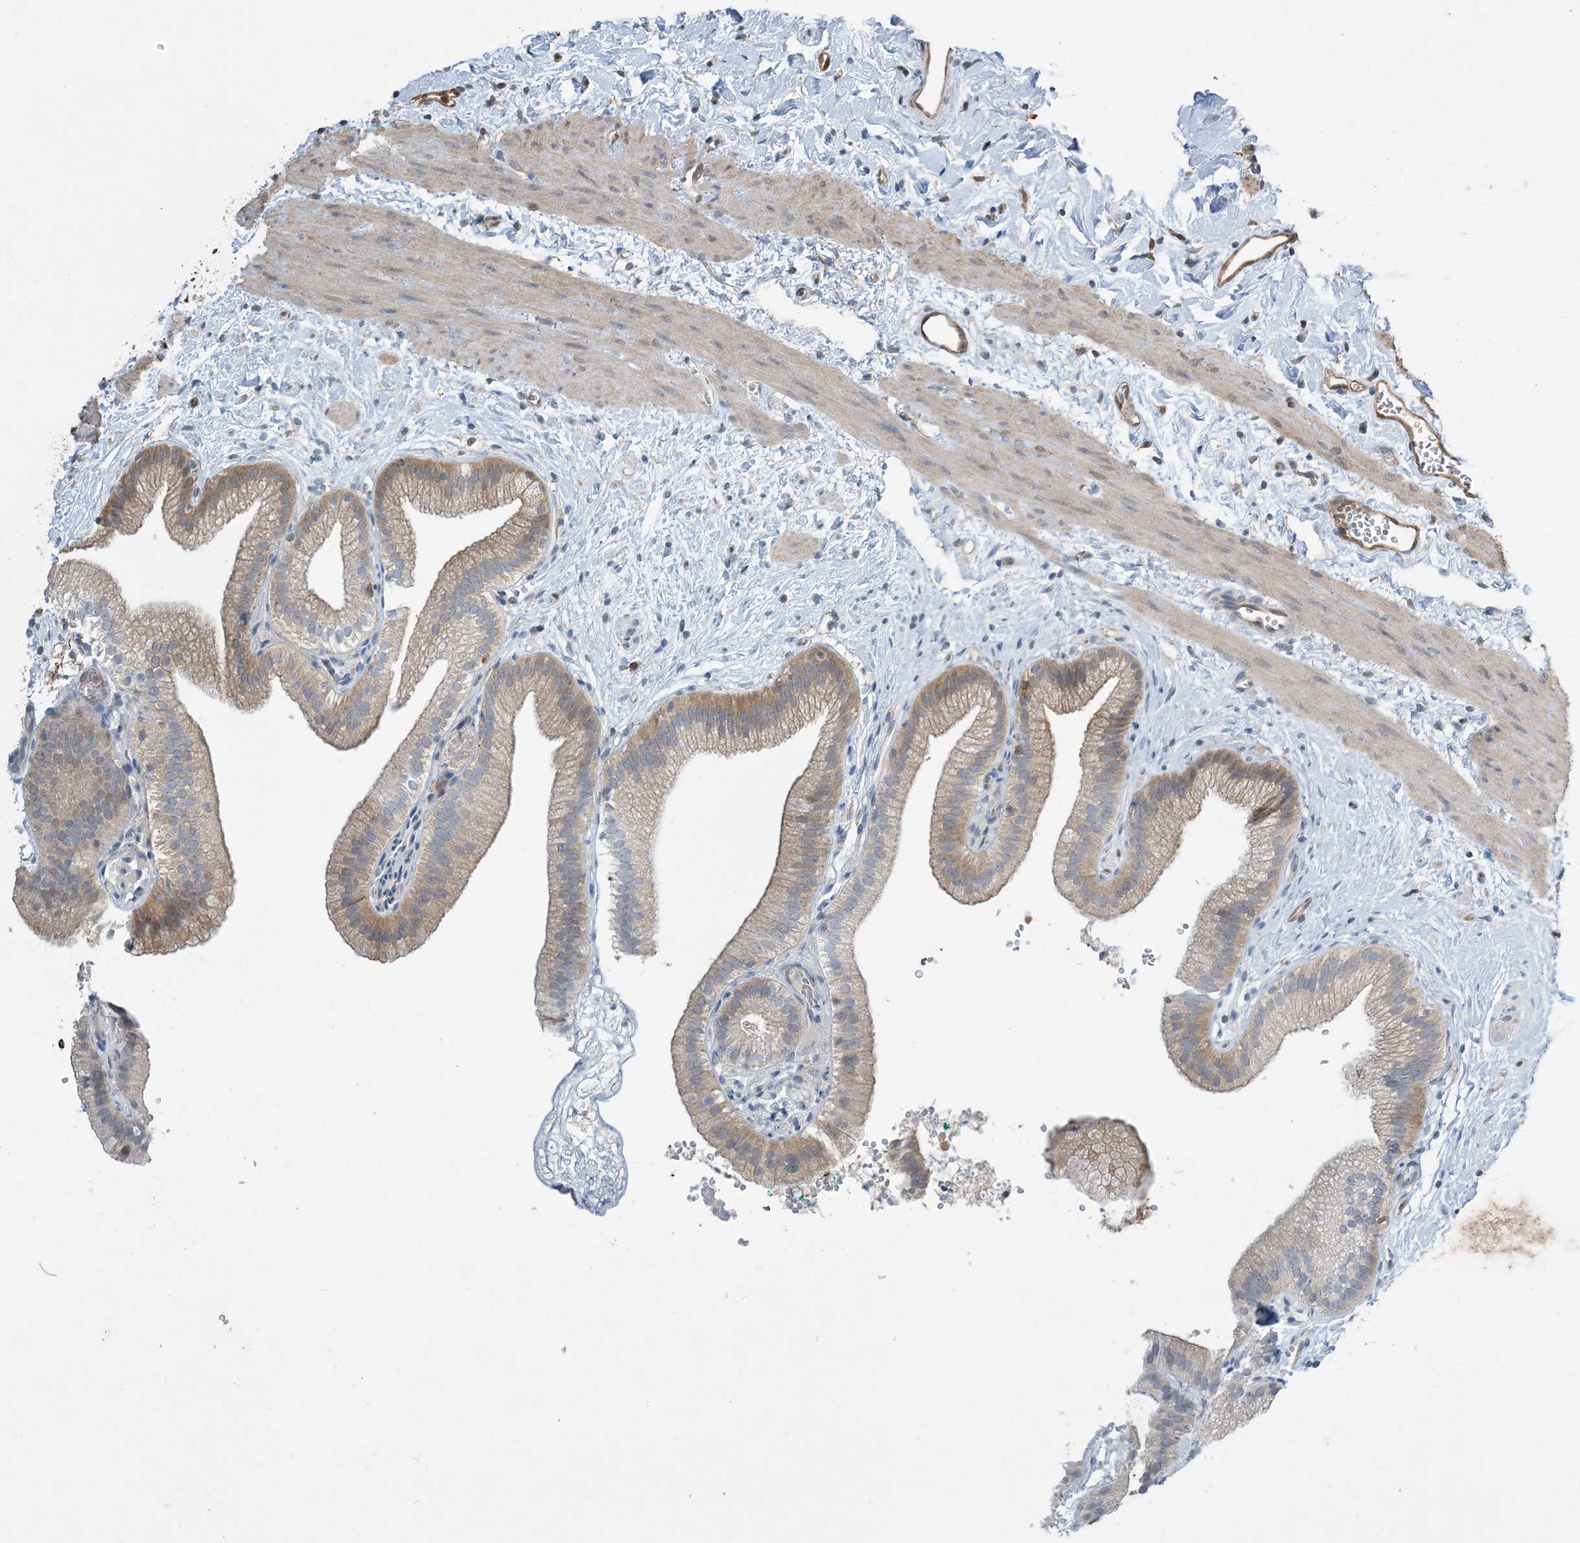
{"staining": {"intensity": "moderate", "quantity": "25%-75%", "location": "cytoplasmic/membranous"}, "tissue": "gallbladder", "cell_type": "Glandular cells", "image_type": "normal", "snomed": [{"axis": "morphology", "description": "Normal tissue, NOS"}, {"axis": "topography", "description": "Gallbladder"}], "caption": "Protein staining of unremarkable gallbladder reveals moderate cytoplasmic/membranous expression in about 25%-75% of glandular cells.", "gene": "TMSB4X", "patient": {"sex": "male", "age": 55}}